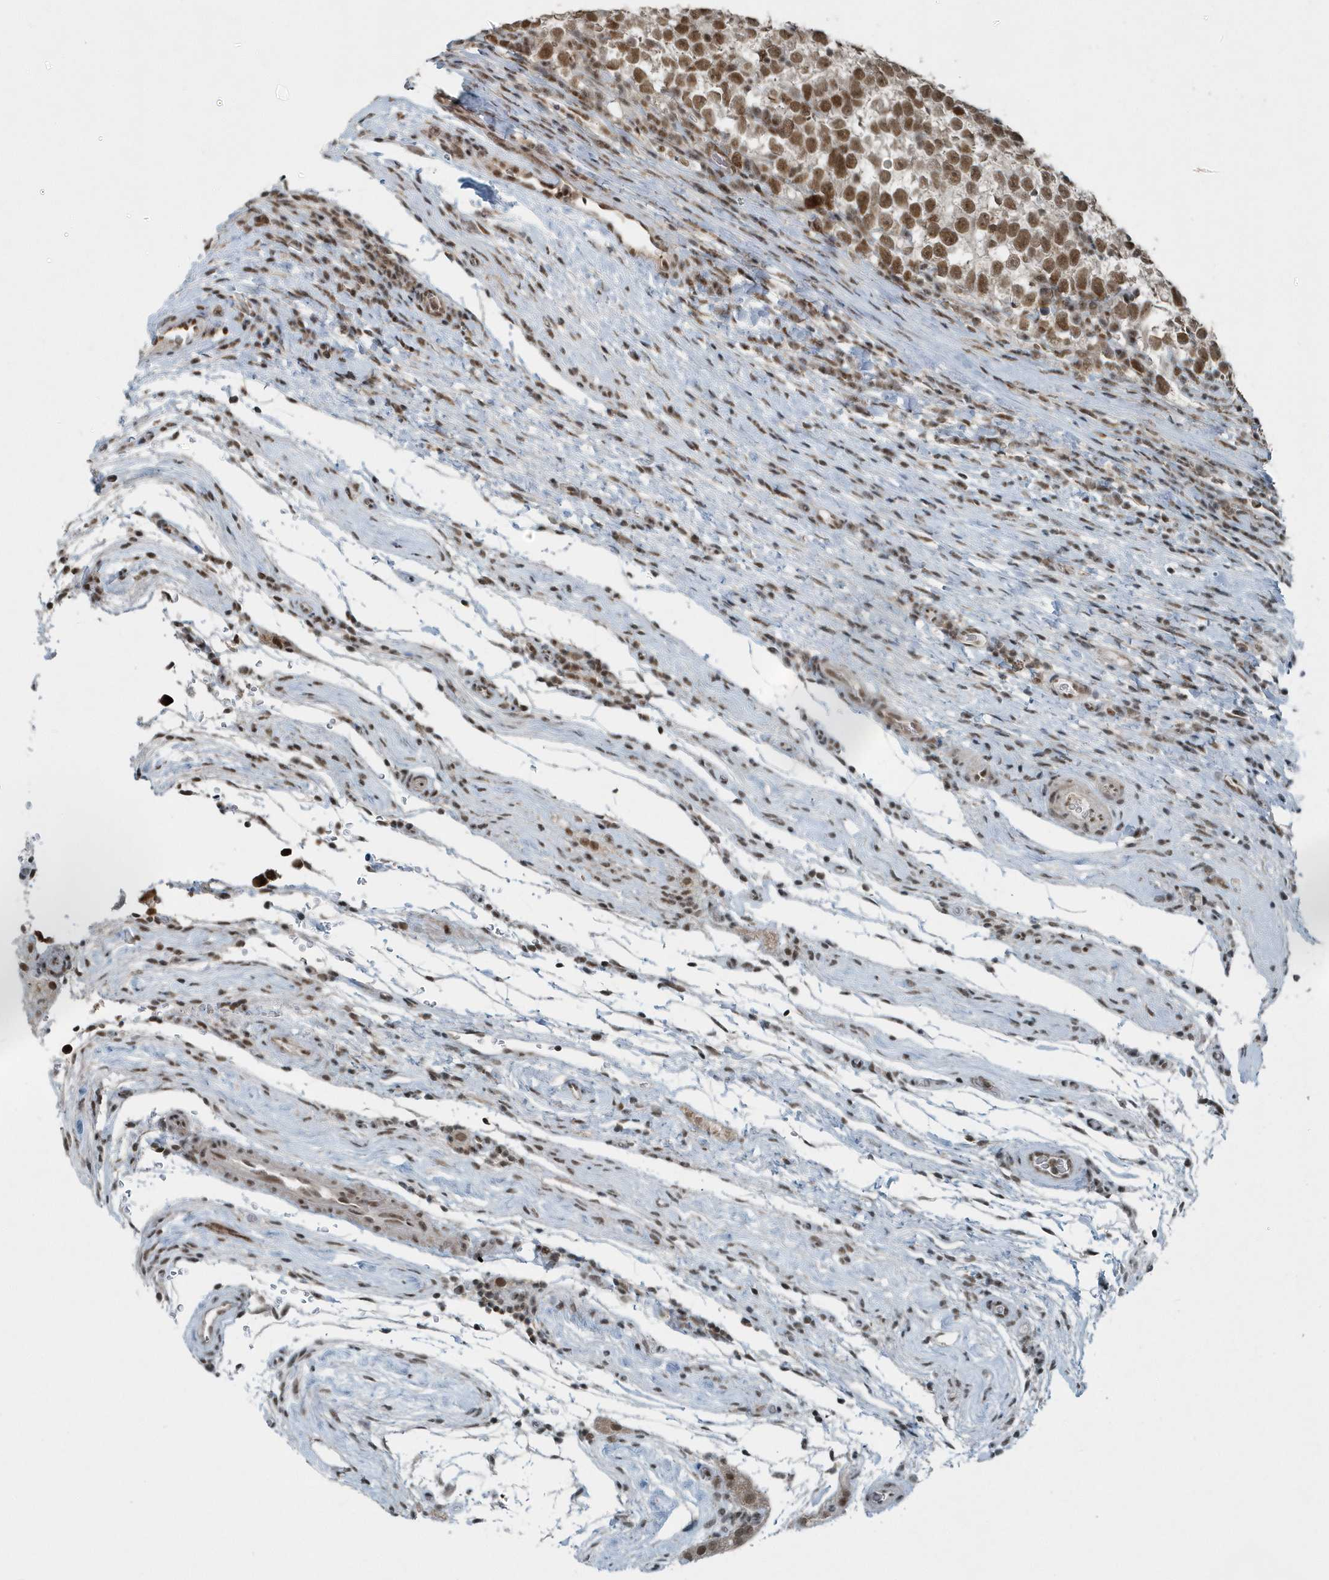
{"staining": {"intensity": "strong", "quantity": ">75%", "location": "nuclear"}, "tissue": "testis cancer", "cell_type": "Tumor cells", "image_type": "cancer", "snomed": [{"axis": "morphology", "description": "Normal tissue, NOS"}, {"axis": "morphology", "description": "Seminoma, NOS"}, {"axis": "topography", "description": "Testis"}], "caption": "Testis cancer tissue reveals strong nuclear positivity in about >75% of tumor cells, visualized by immunohistochemistry. The staining is performed using DAB brown chromogen to label protein expression. The nuclei are counter-stained blue using hematoxylin.", "gene": "YTHDC1", "patient": {"sex": "male", "age": 43}}